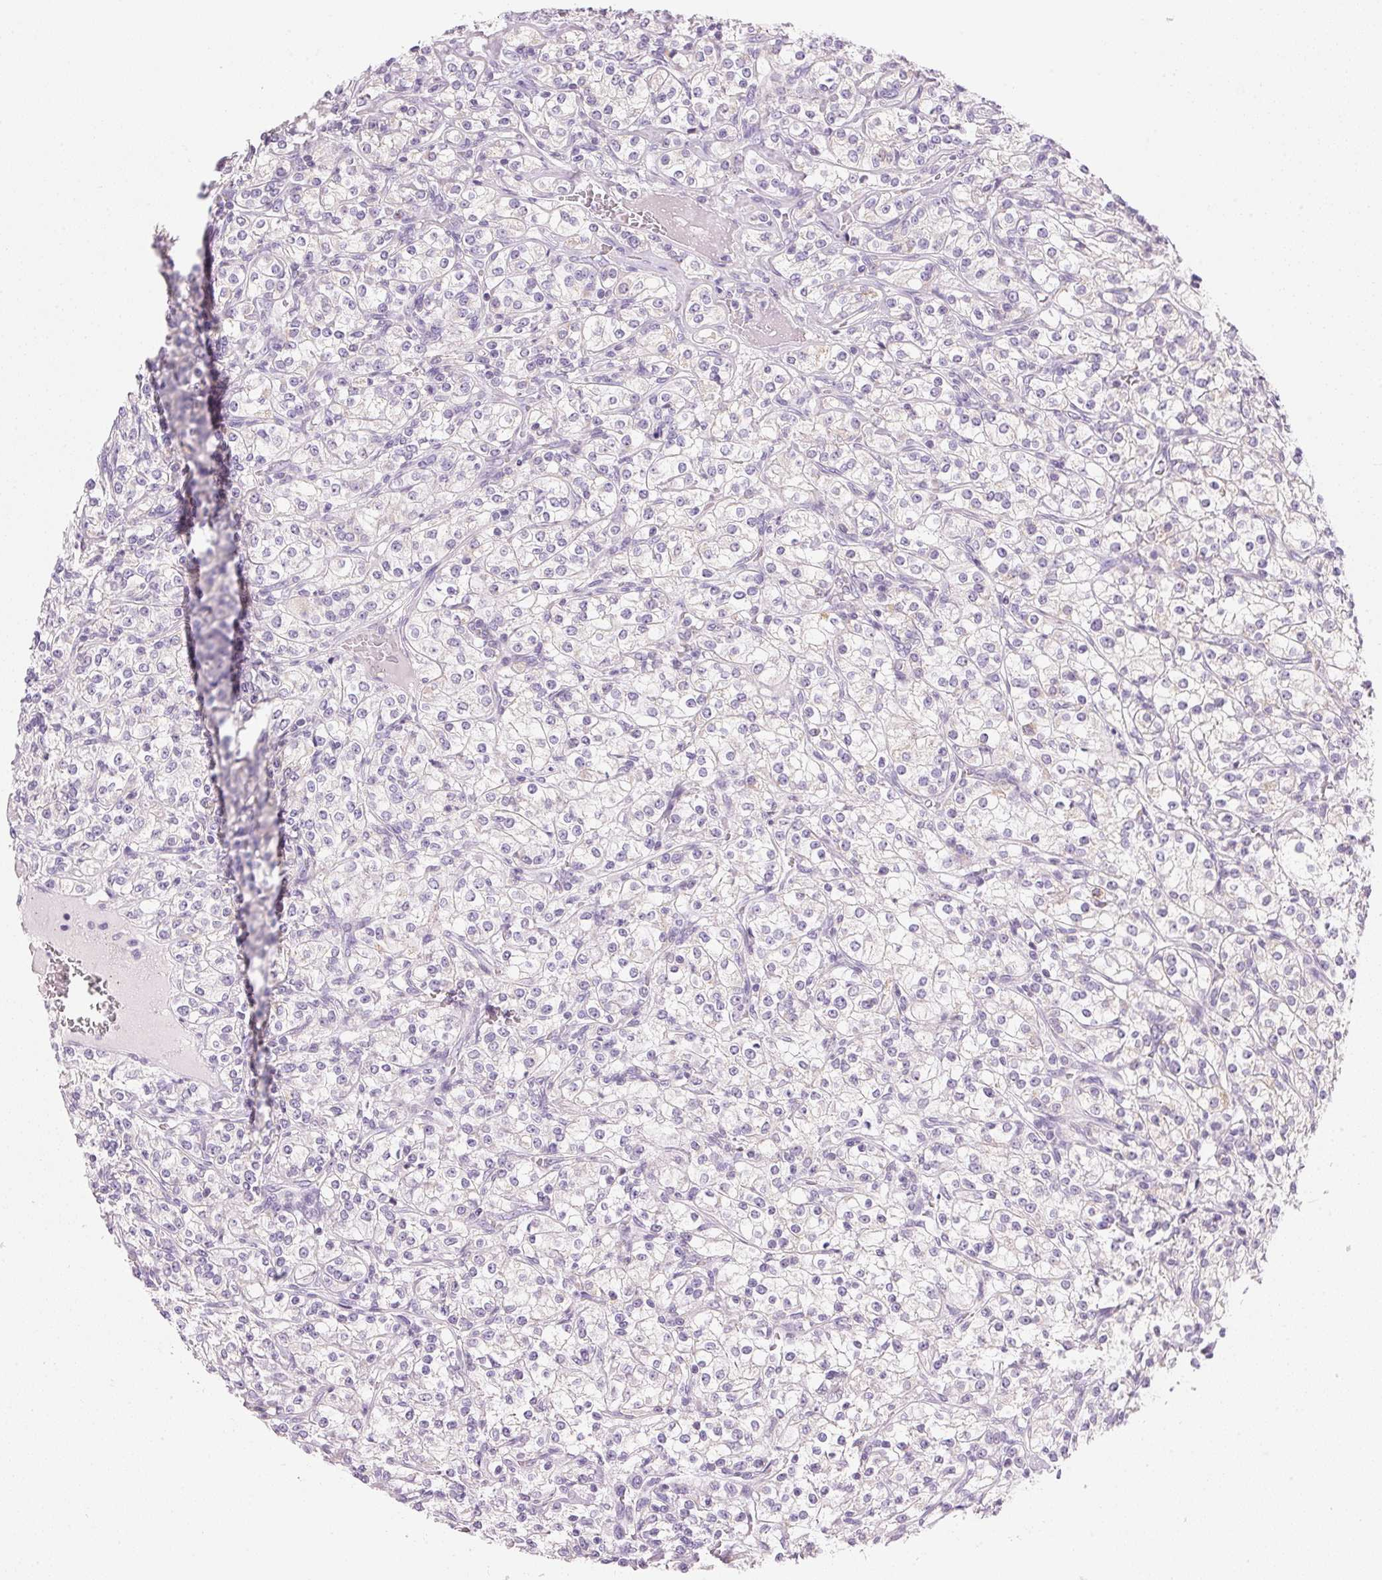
{"staining": {"intensity": "negative", "quantity": "none", "location": "none"}, "tissue": "renal cancer", "cell_type": "Tumor cells", "image_type": "cancer", "snomed": [{"axis": "morphology", "description": "Adenocarcinoma, NOS"}, {"axis": "topography", "description": "Kidney"}], "caption": "Micrograph shows no significant protein expression in tumor cells of adenocarcinoma (renal). The staining is performed using DAB brown chromogen with nuclei counter-stained in using hematoxylin.", "gene": "CYP11B1", "patient": {"sex": "male", "age": 77}}